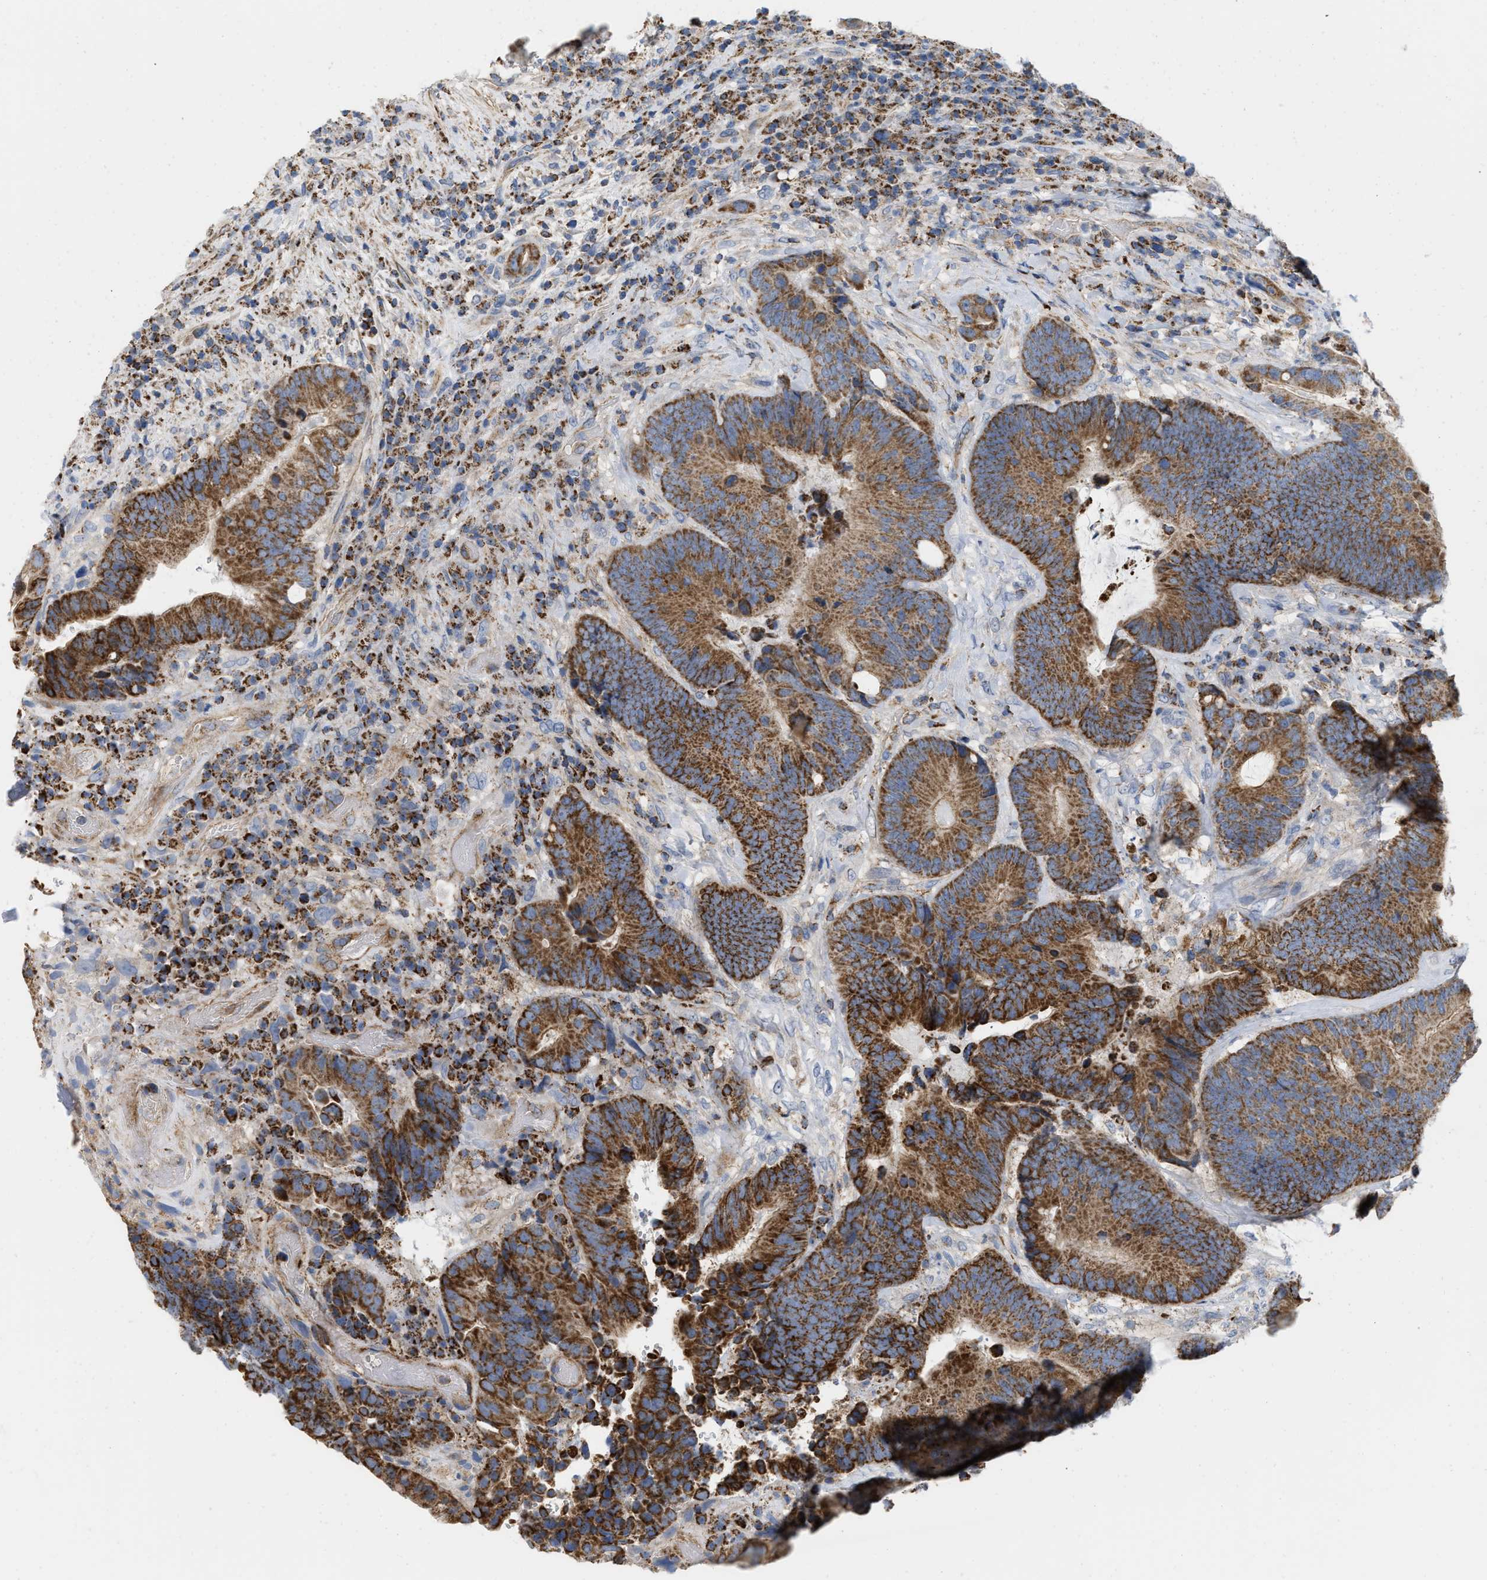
{"staining": {"intensity": "strong", "quantity": ">75%", "location": "cytoplasmic/membranous"}, "tissue": "colorectal cancer", "cell_type": "Tumor cells", "image_type": "cancer", "snomed": [{"axis": "morphology", "description": "Adenocarcinoma, NOS"}, {"axis": "topography", "description": "Rectum"}], "caption": "Immunohistochemistry histopathology image of human colorectal cancer stained for a protein (brown), which exhibits high levels of strong cytoplasmic/membranous positivity in approximately >75% of tumor cells.", "gene": "GRB10", "patient": {"sex": "female", "age": 89}}